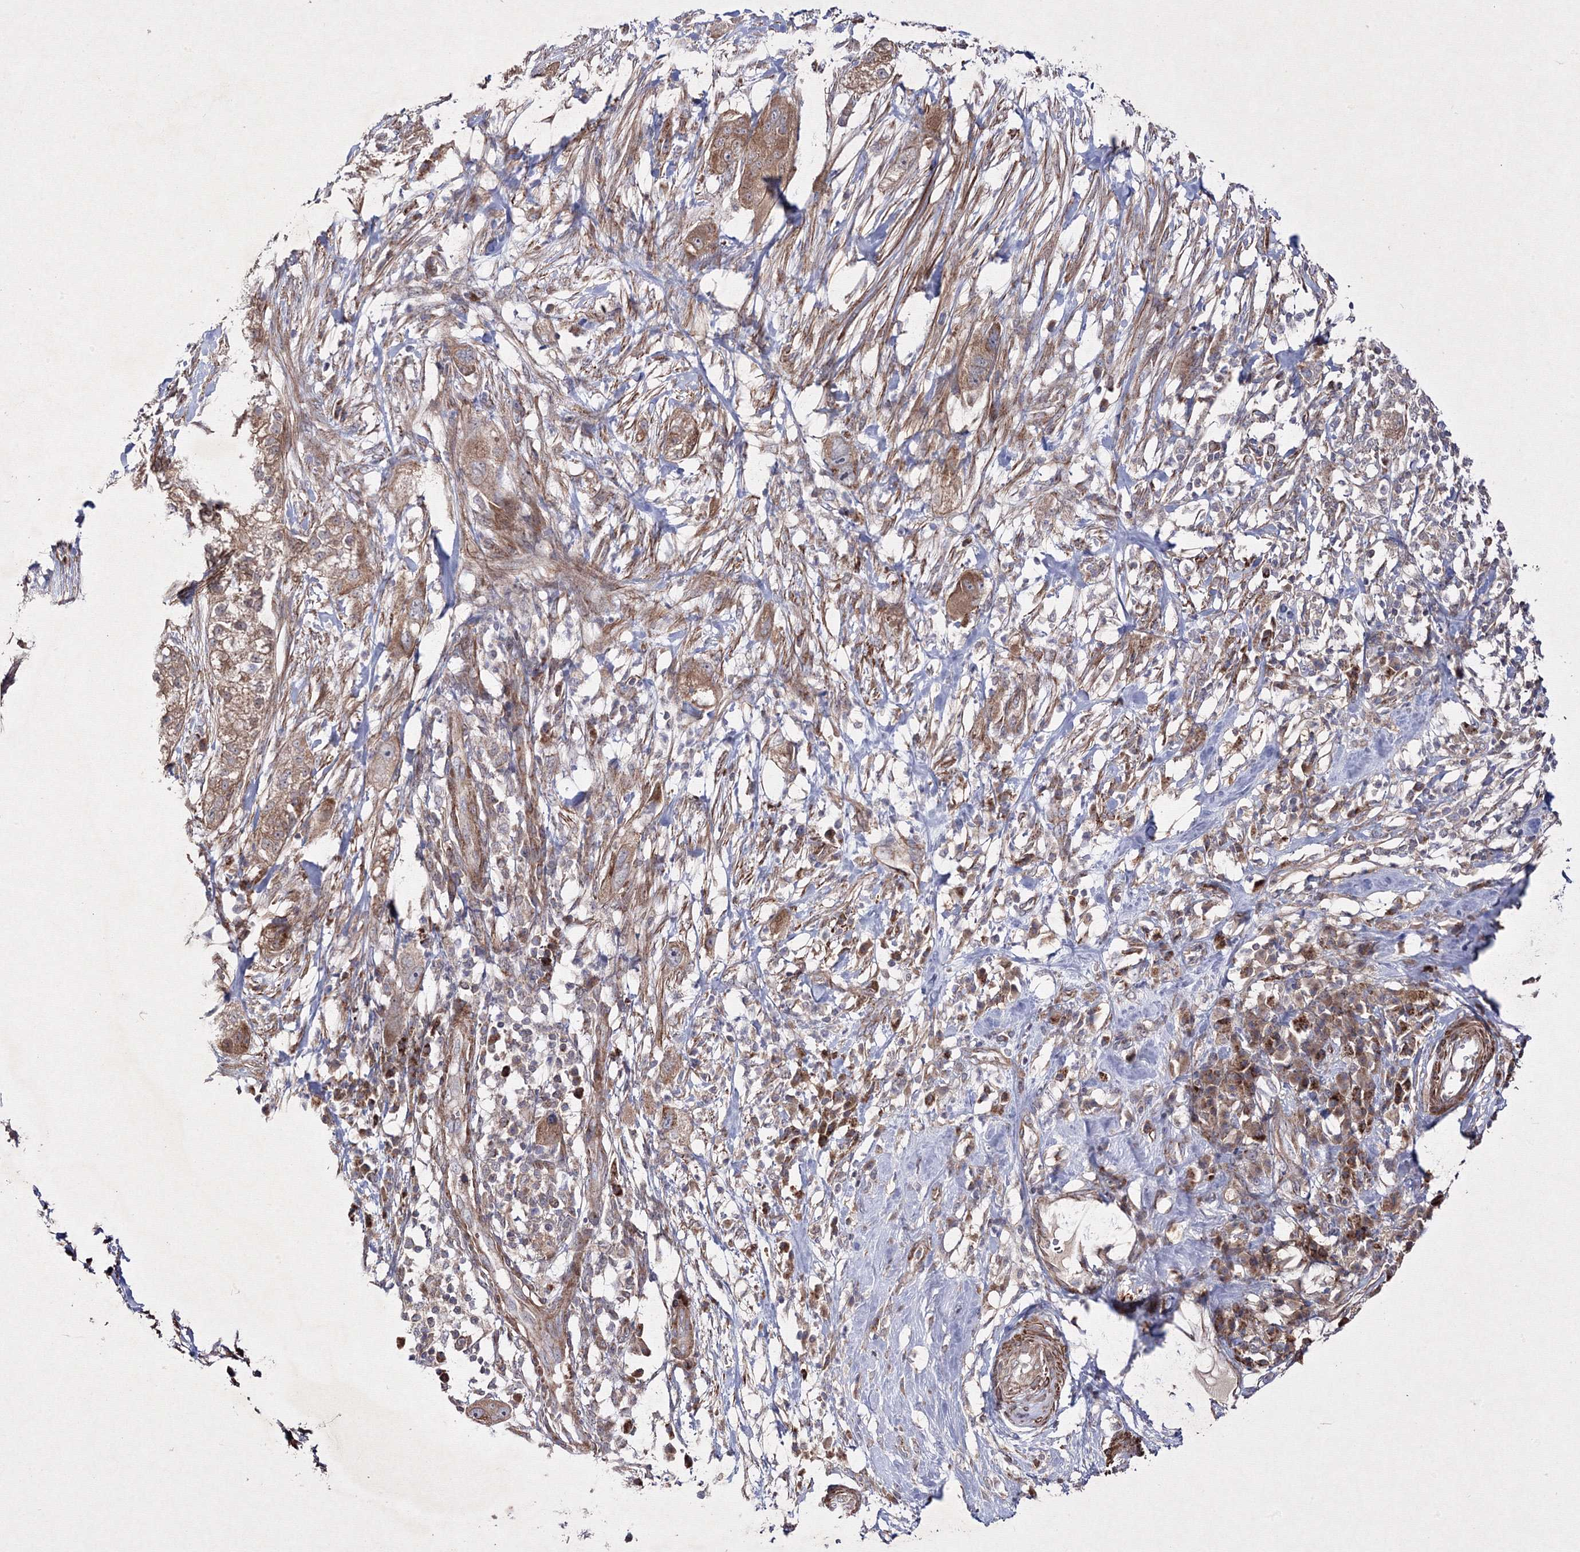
{"staining": {"intensity": "moderate", "quantity": ">75%", "location": "cytoplasmic/membranous"}, "tissue": "pancreatic cancer", "cell_type": "Tumor cells", "image_type": "cancer", "snomed": [{"axis": "morphology", "description": "Adenocarcinoma, NOS"}, {"axis": "topography", "description": "Pancreas"}], "caption": "Immunohistochemical staining of human pancreatic cancer (adenocarcinoma) exhibits moderate cytoplasmic/membranous protein expression in about >75% of tumor cells. (DAB IHC, brown staining for protein, blue staining for nuclei).", "gene": "GFM1", "patient": {"sex": "female", "age": 78}}